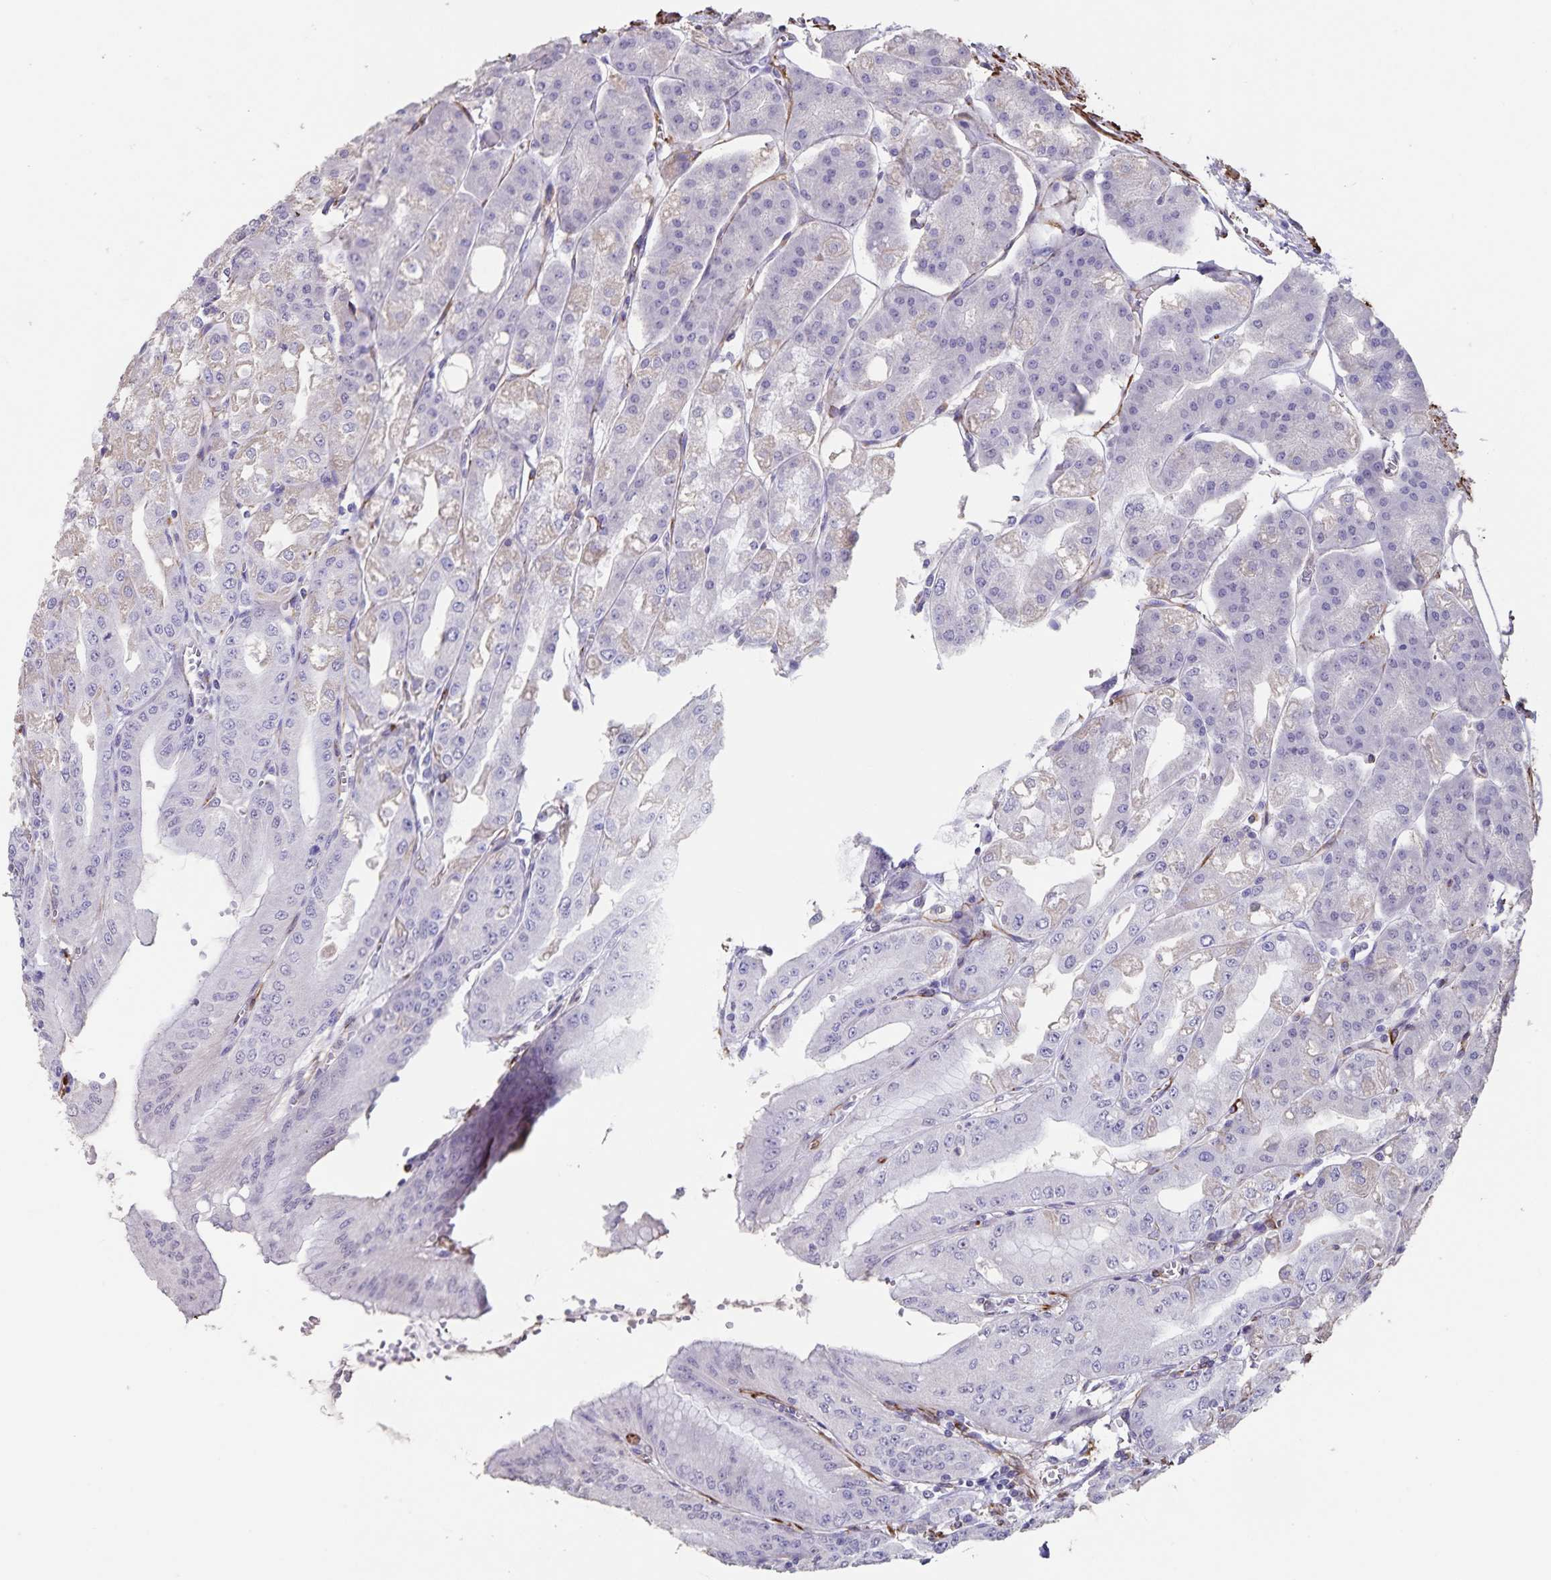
{"staining": {"intensity": "negative", "quantity": "none", "location": "none"}, "tissue": "stomach", "cell_type": "Glandular cells", "image_type": "normal", "snomed": [{"axis": "morphology", "description": "Normal tissue, NOS"}, {"axis": "topography", "description": "Stomach, lower"}], "caption": "The micrograph reveals no staining of glandular cells in normal stomach. The staining is performed using DAB (3,3'-diaminobenzidine) brown chromogen with nuclei counter-stained in using hematoxylin.", "gene": "SYNM", "patient": {"sex": "male", "age": 71}}